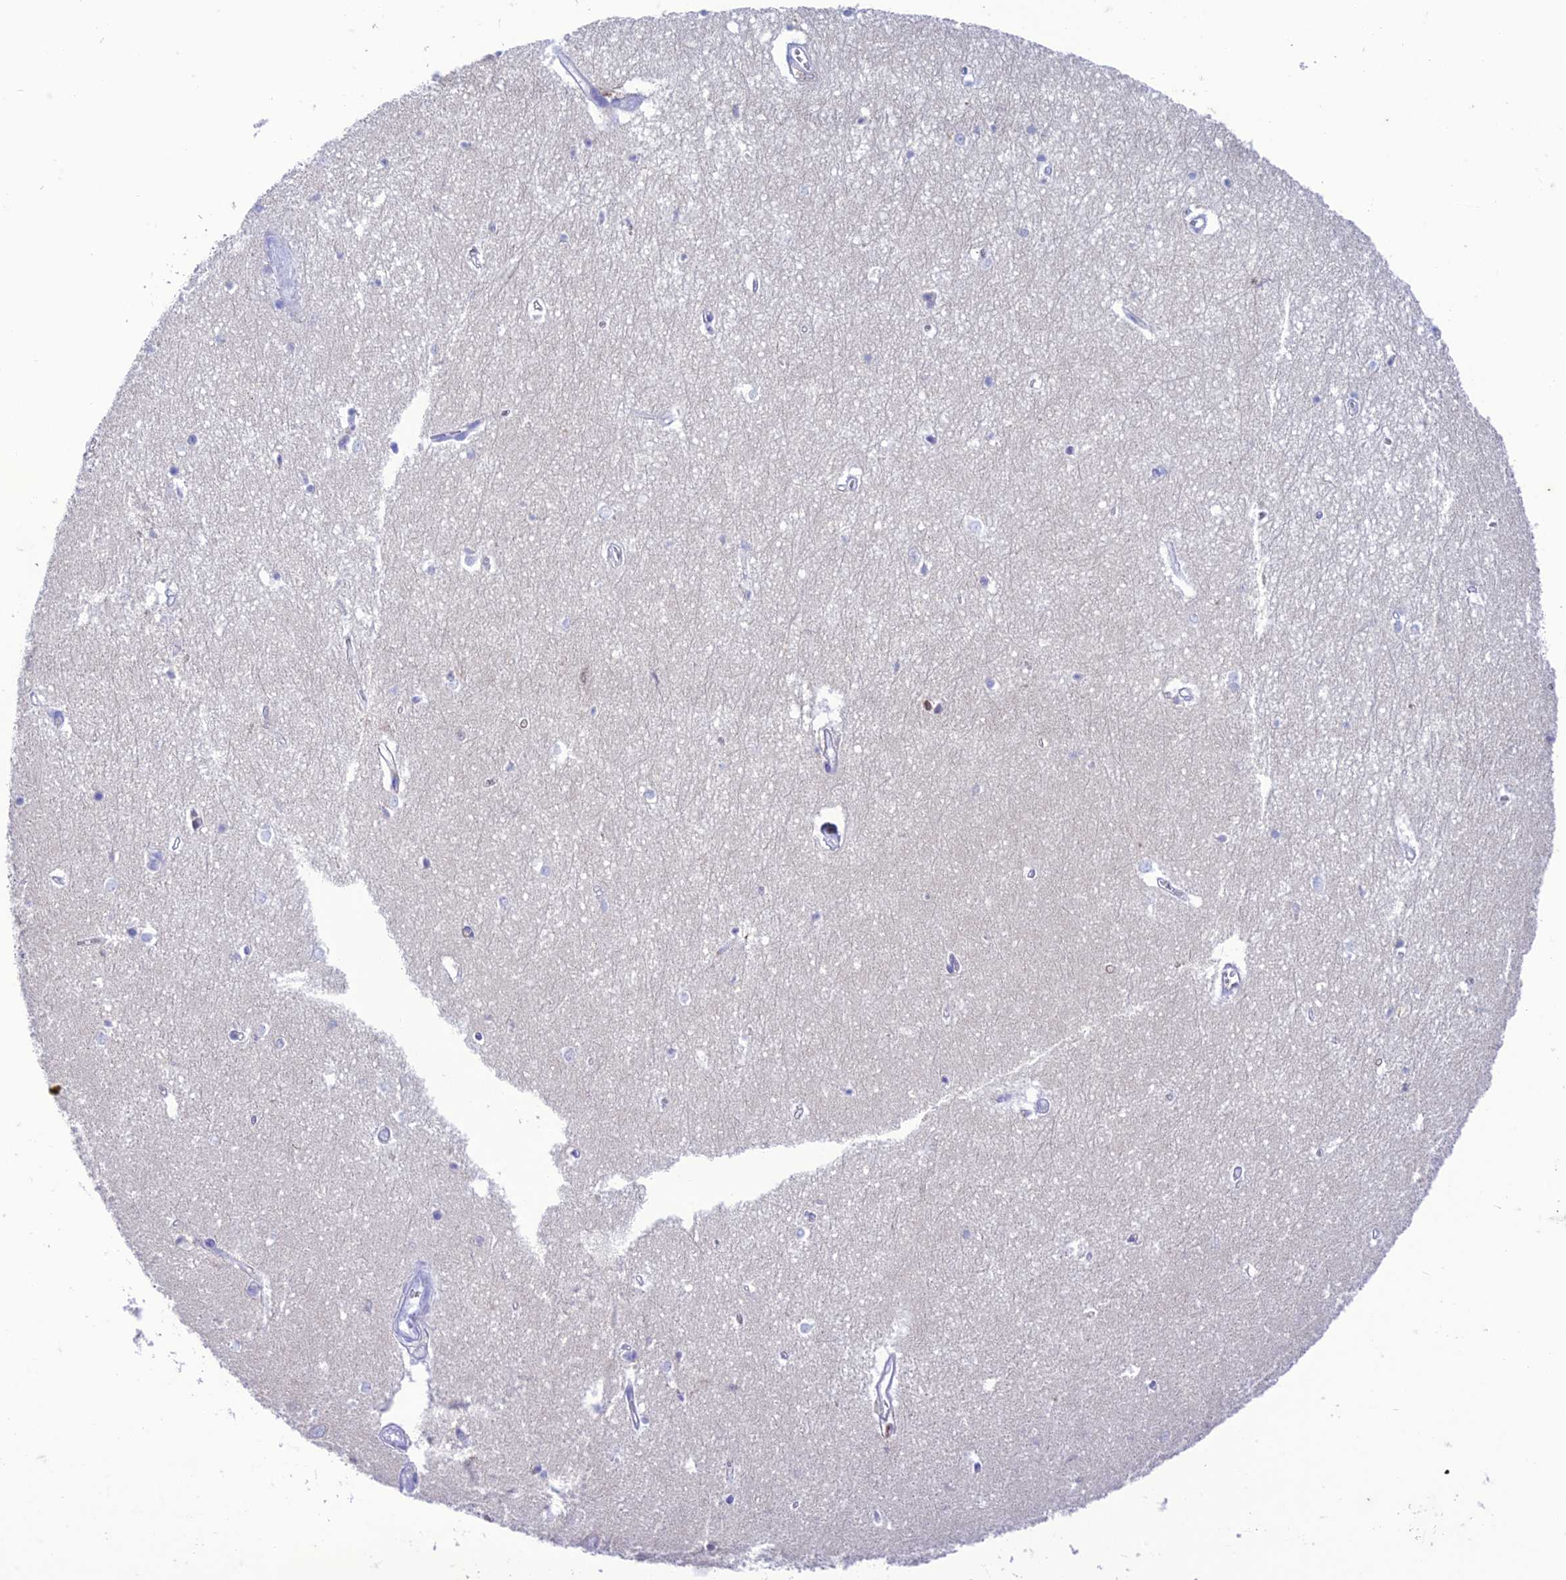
{"staining": {"intensity": "negative", "quantity": "none", "location": "none"}, "tissue": "hippocampus", "cell_type": "Glial cells", "image_type": "normal", "snomed": [{"axis": "morphology", "description": "Normal tissue, NOS"}, {"axis": "topography", "description": "Hippocampus"}], "caption": "Glial cells are negative for brown protein staining in unremarkable hippocampus. Nuclei are stained in blue.", "gene": "FGF7", "patient": {"sex": "female", "age": 64}}